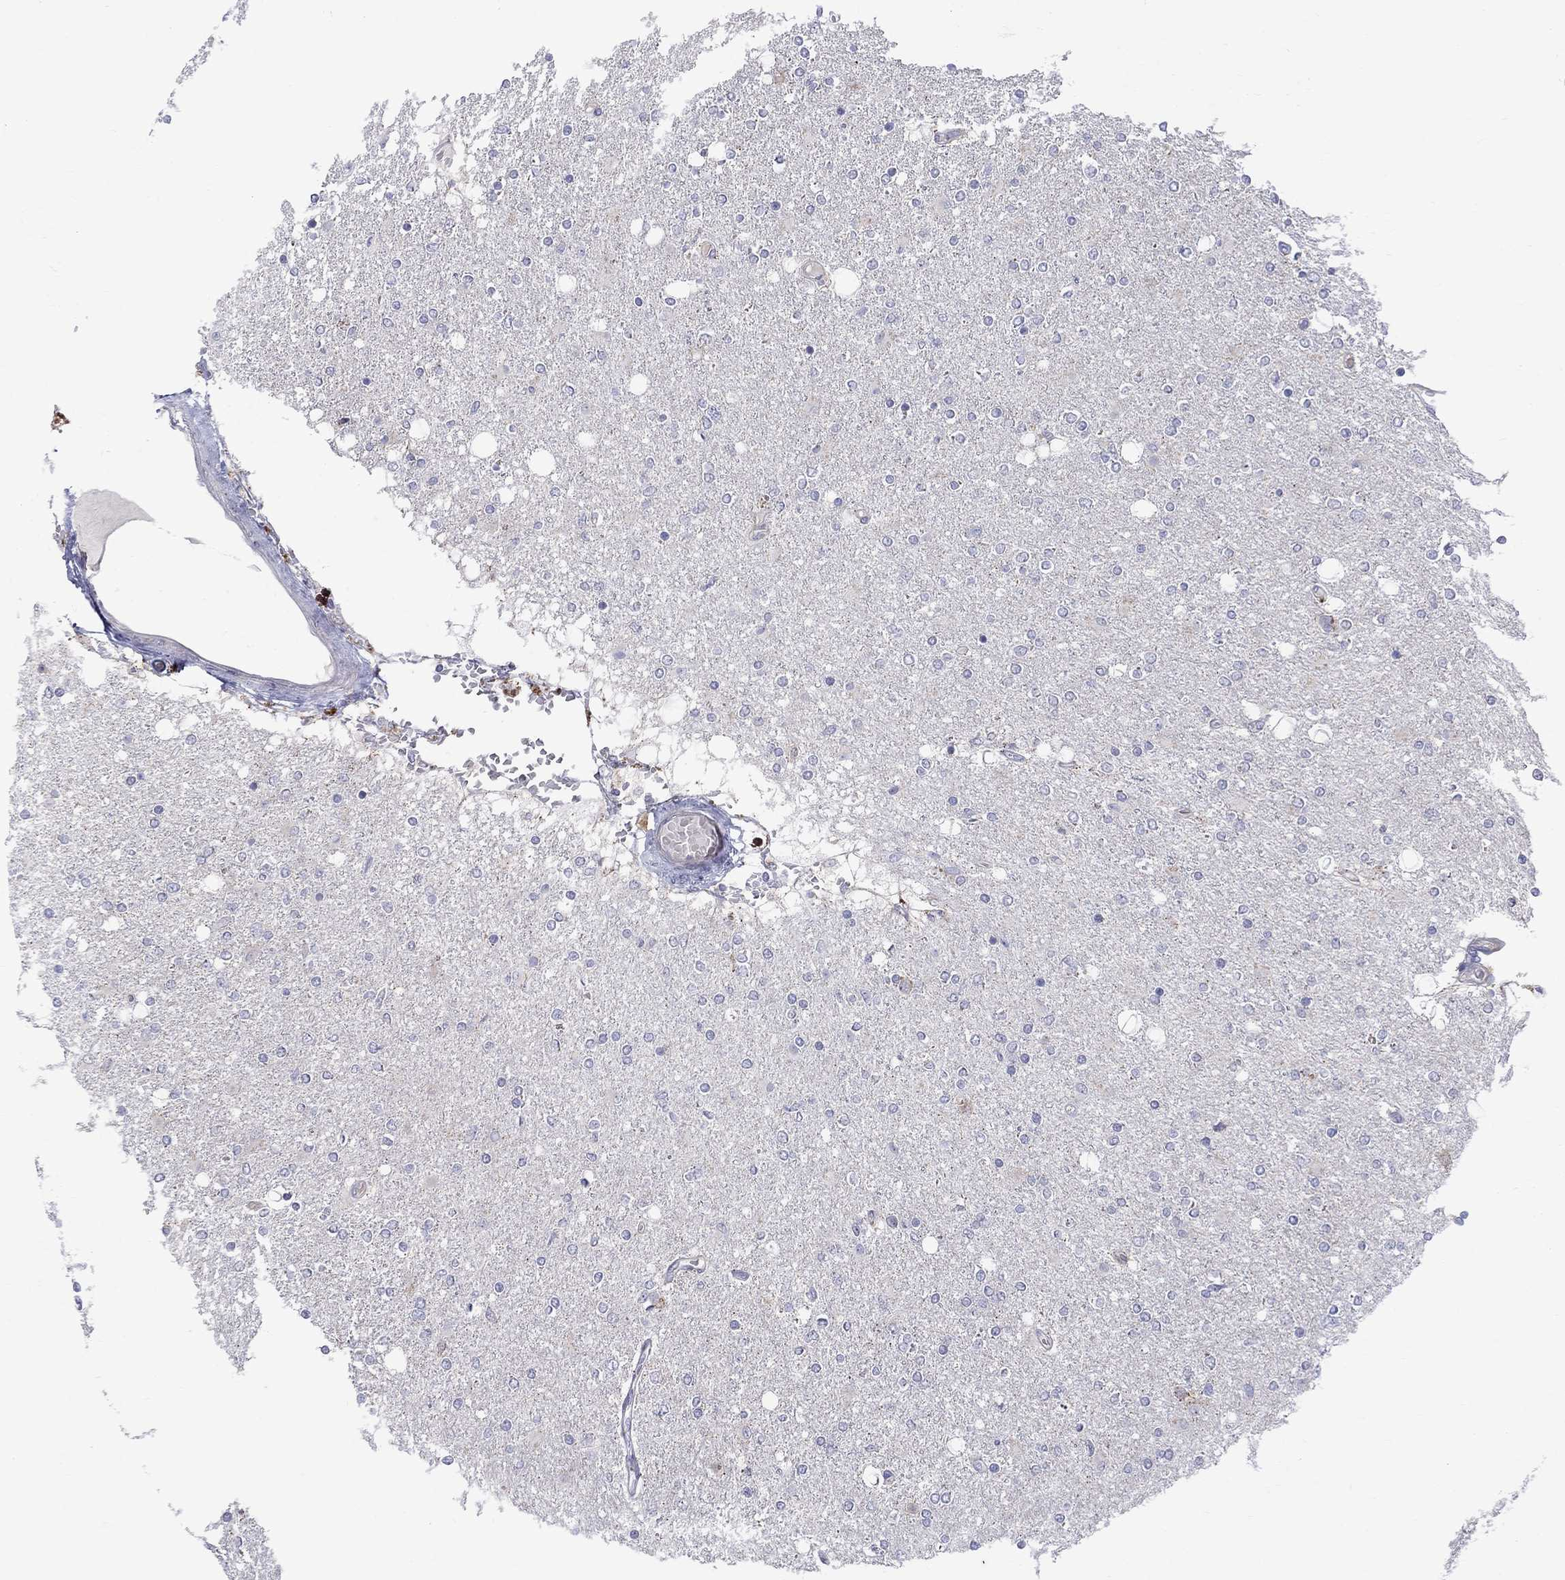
{"staining": {"intensity": "negative", "quantity": "none", "location": "none"}, "tissue": "glioma", "cell_type": "Tumor cells", "image_type": "cancer", "snomed": [{"axis": "morphology", "description": "Glioma, malignant, High grade"}, {"axis": "topography", "description": "Cerebral cortex"}], "caption": "Immunohistochemistry (IHC) micrograph of high-grade glioma (malignant) stained for a protein (brown), which demonstrates no positivity in tumor cells.", "gene": "ASNS", "patient": {"sex": "male", "age": 70}}